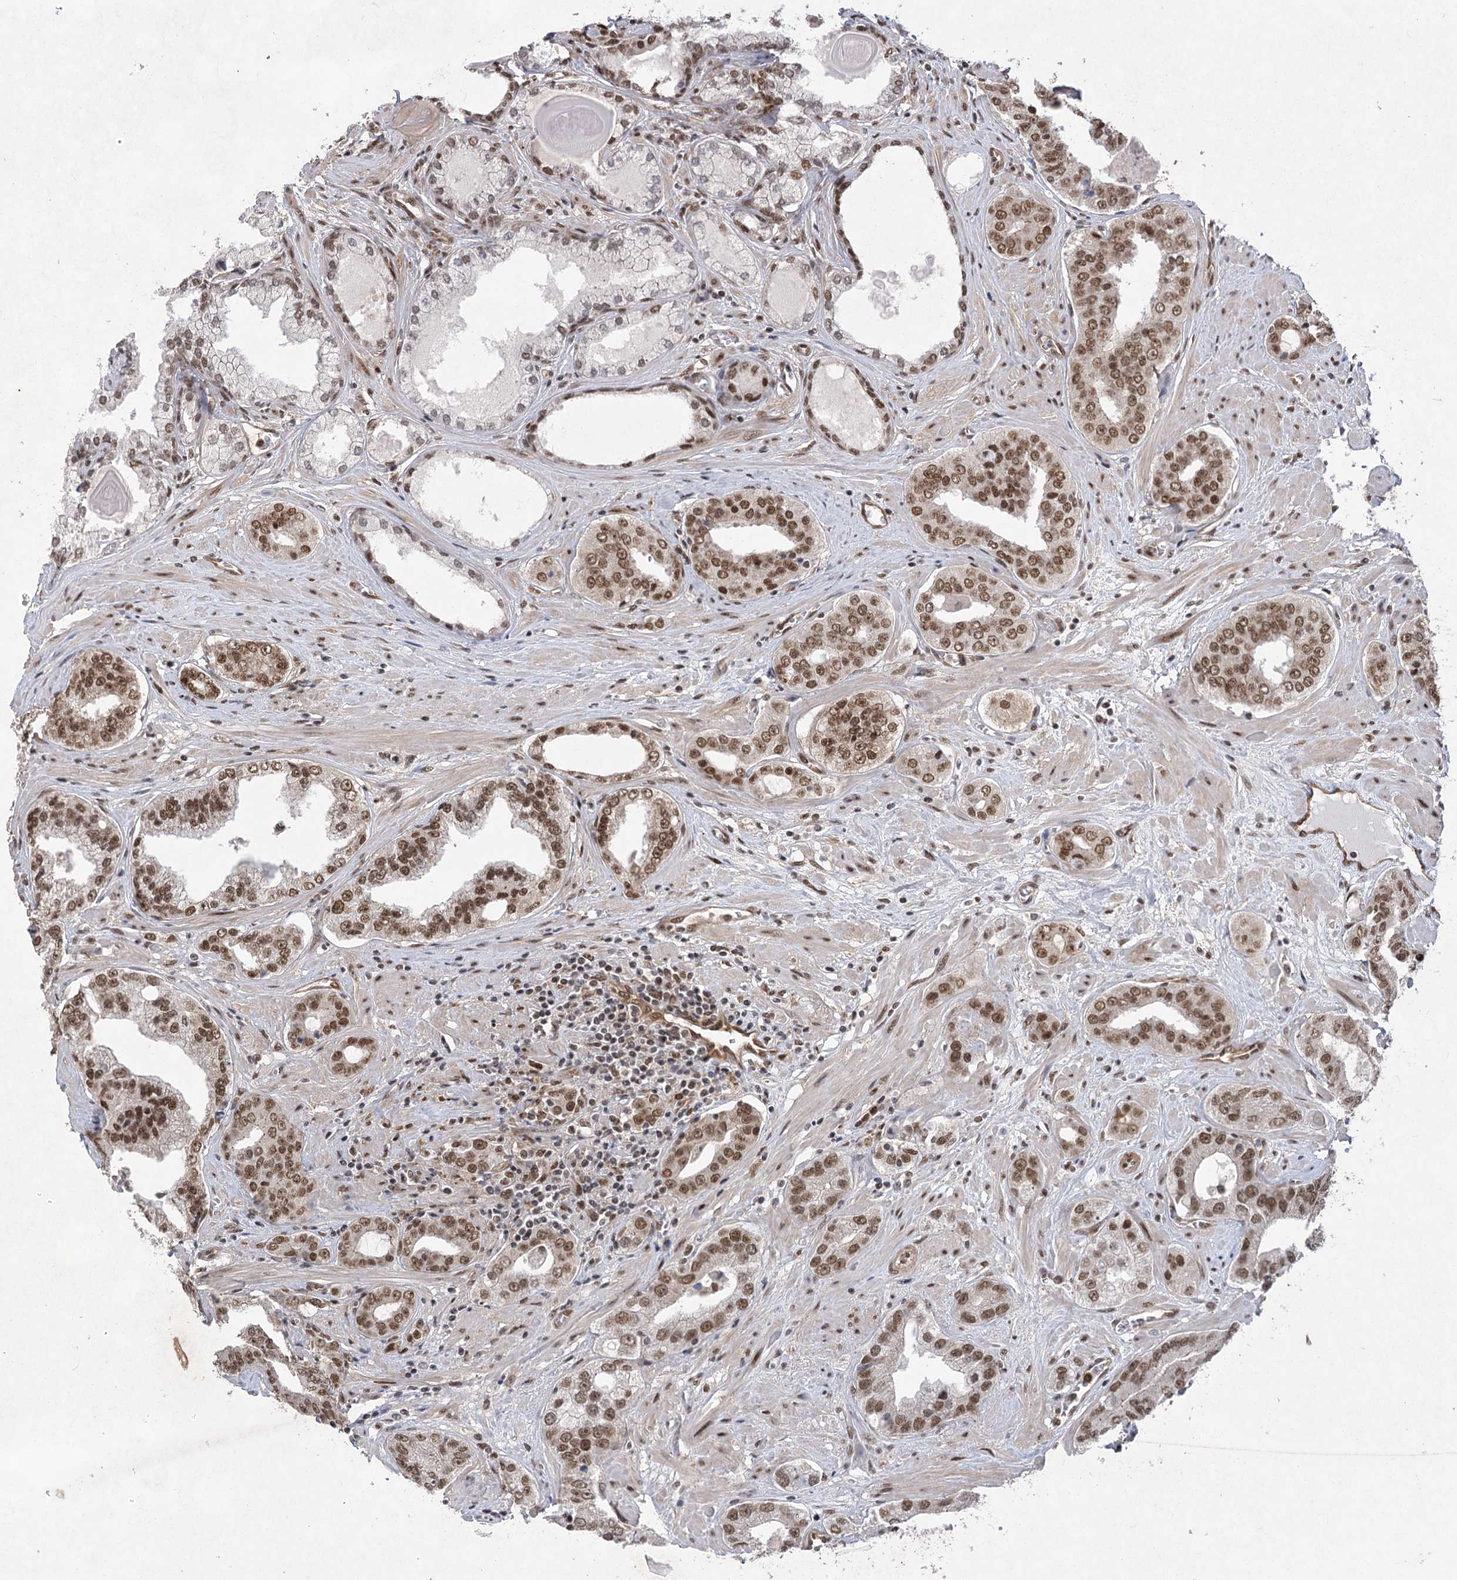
{"staining": {"intensity": "strong", "quantity": ">75%", "location": "nuclear"}, "tissue": "prostate cancer", "cell_type": "Tumor cells", "image_type": "cancer", "snomed": [{"axis": "morphology", "description": "Adenocarcinoma, High grade"}, {"axis": "topography", "description": "Prostate"}], "caption": "This histopathology image shows prostate cancer stained with immunohistochemistry (IHC) to label a protein in brown. The nuclear of tumor cells show strong positivity for the protein. Nuclei are counter-stained blue.", "gene": "ZCCHC8", "patient": {"sex": "male", "age": 71}}